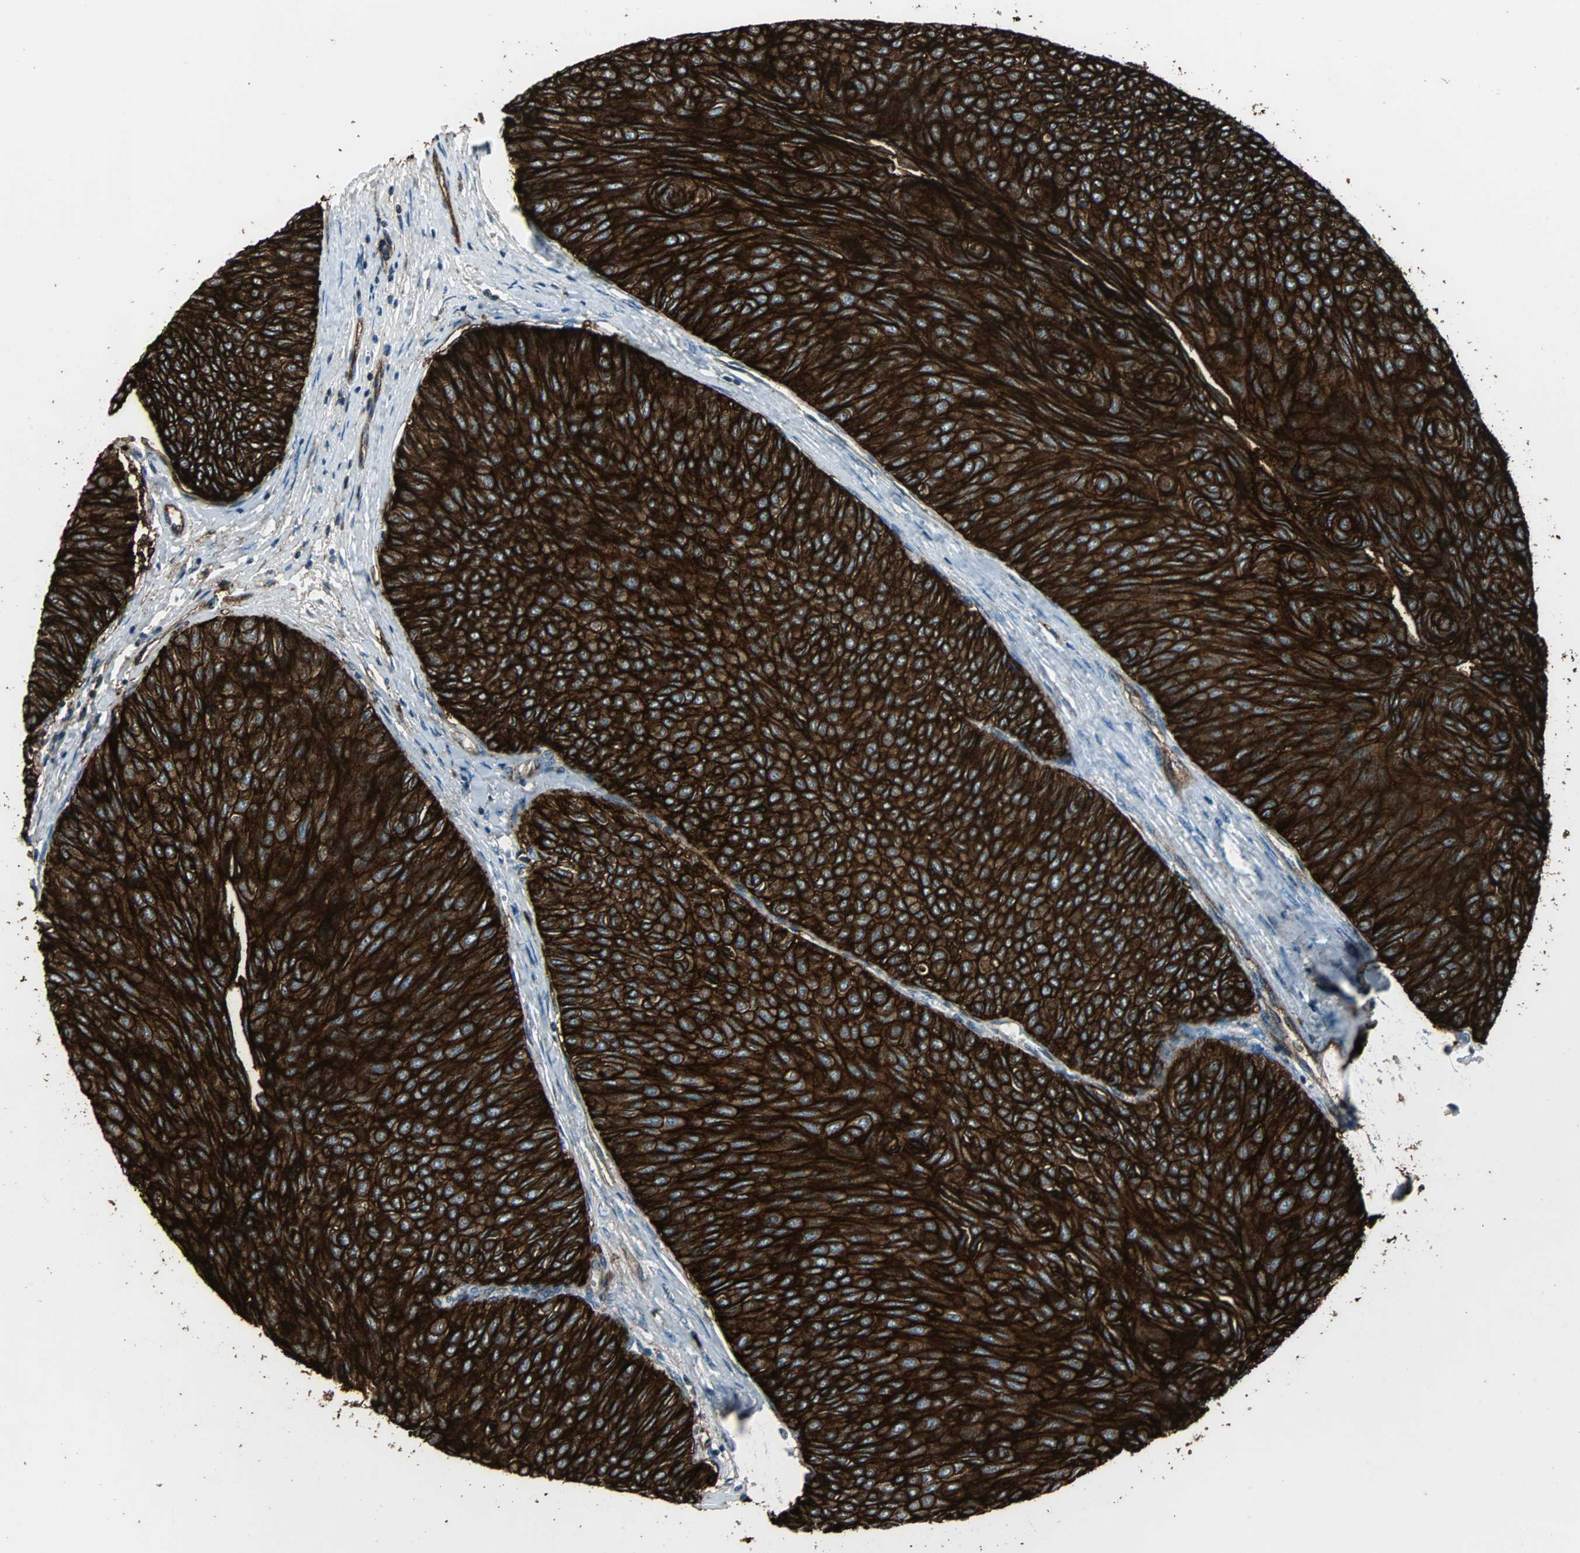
{"staining": {"intensity": "strong", "quantity": ">75%", "location": "cytoplasmic/membranous"}, "tissue": "urothelial cancer", "cell_type": "Tumor cells", "image_type": "cancer", "snomed": [{"axis": "morphology", "description": "Urothelial carcinoma, Low grade"}, {"axis": "topography", "description": "Urinary bladder"}], "caption": "IHC micrograph of neoplastic tissue: human low-grade urothelial carcinoma stained using immunohistochemistry (IHC) exhibits high levels of strong protein expression localized specifically in the cytoplasmic/membranous of tumor cells, appearing as a cytoplasmic/membranous brown color.", "gene": "F11R", "patient": {"sex": "male", "age": 78}}